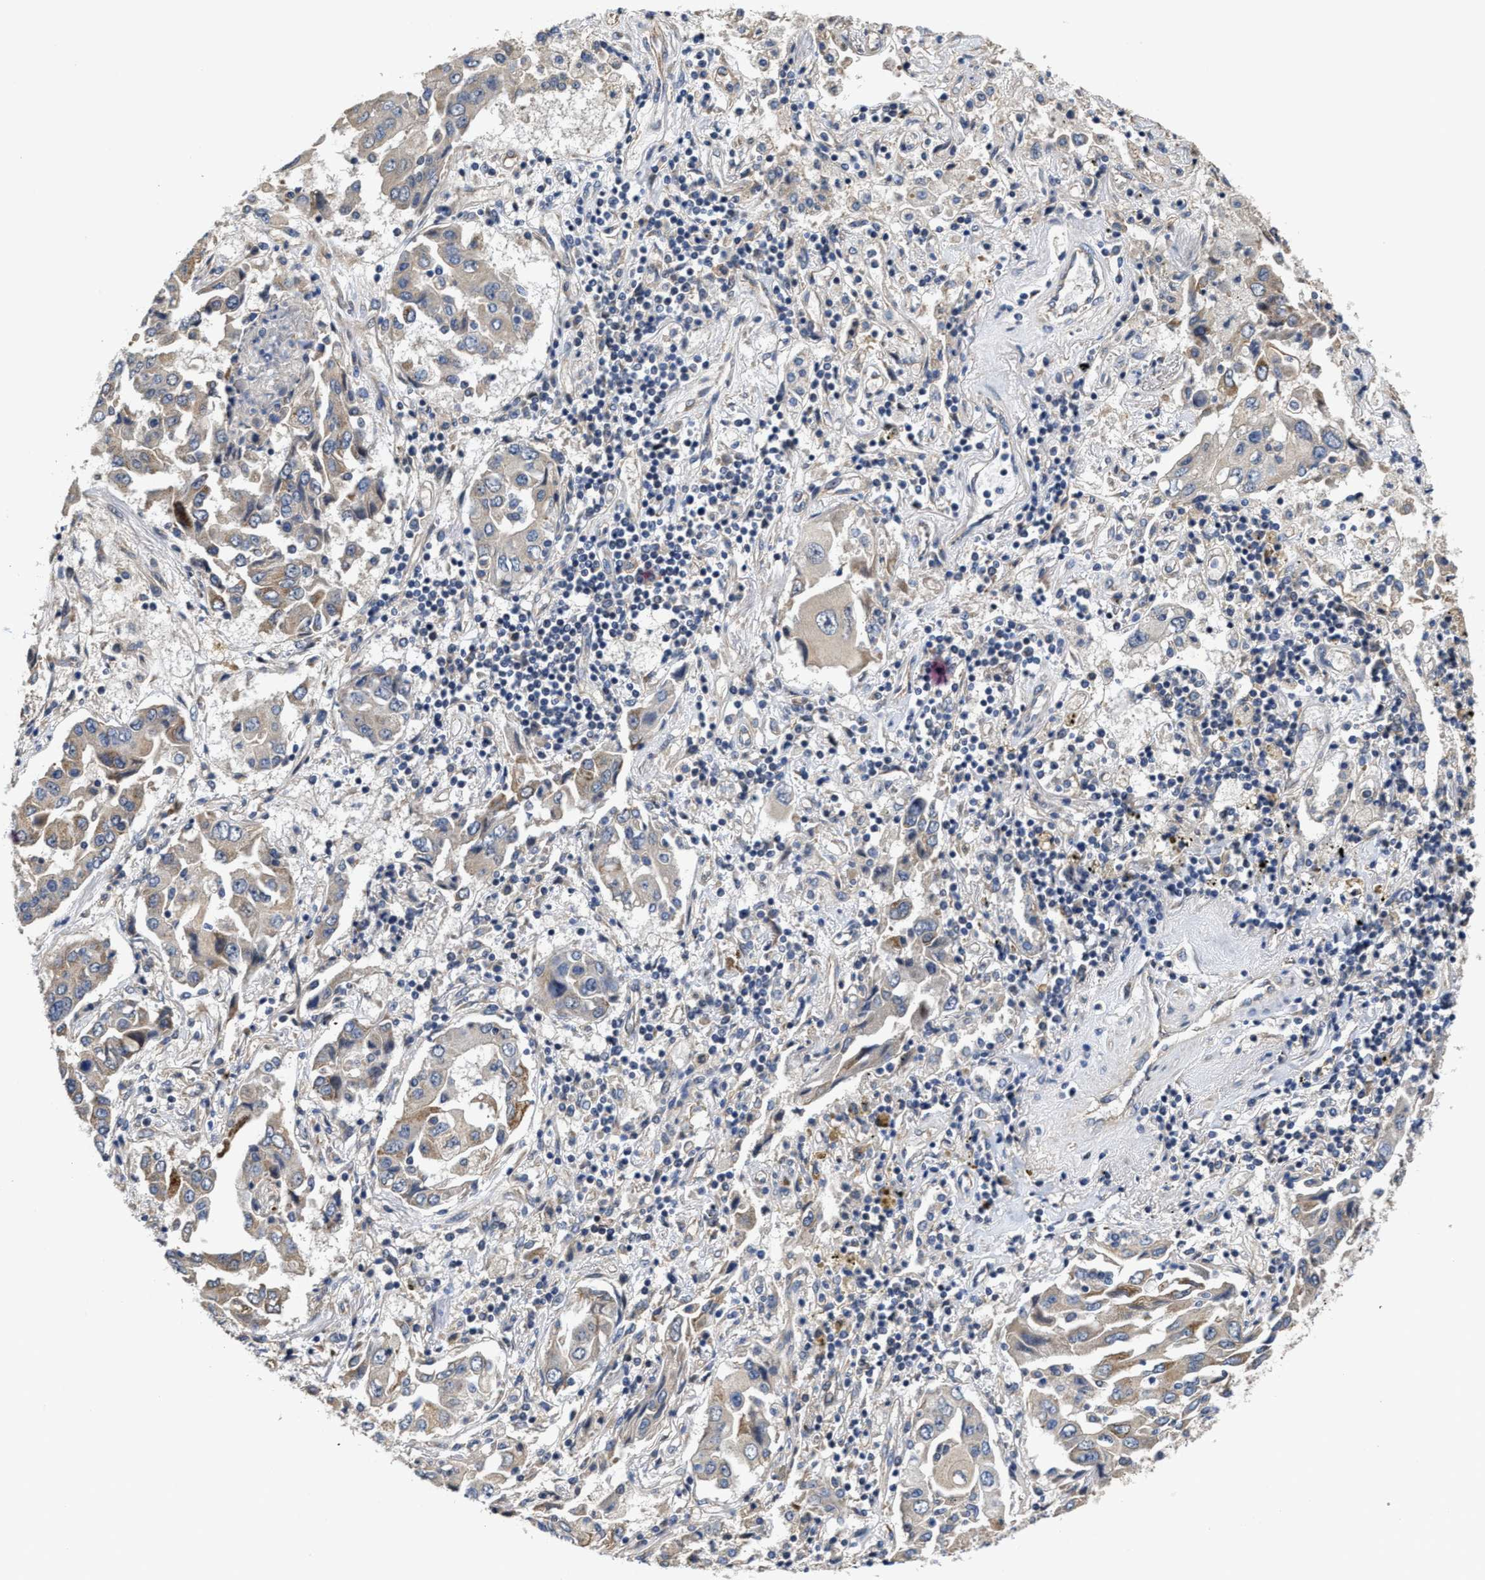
{"staining": {"intensity": "weak", "quantity": "25%-75%", "location": "cytoplasmic/membranous"}, "tissue": "lung cancer", "cell_type": "Tumor cells", "image_type": "cancer", "snomed": [{"axis": "morphology", "description": "Adenocarcinoma, NOS"}, {"axis": "topography", "description": "Lung"}], "caption": "A brown stain highlights weak cytoplasmic/membranous expression of a protein in human adenocarcinoma (lung) tumor cells.", "gene": "TRAF6", "patient": {"sex": "female", "age": 65}}